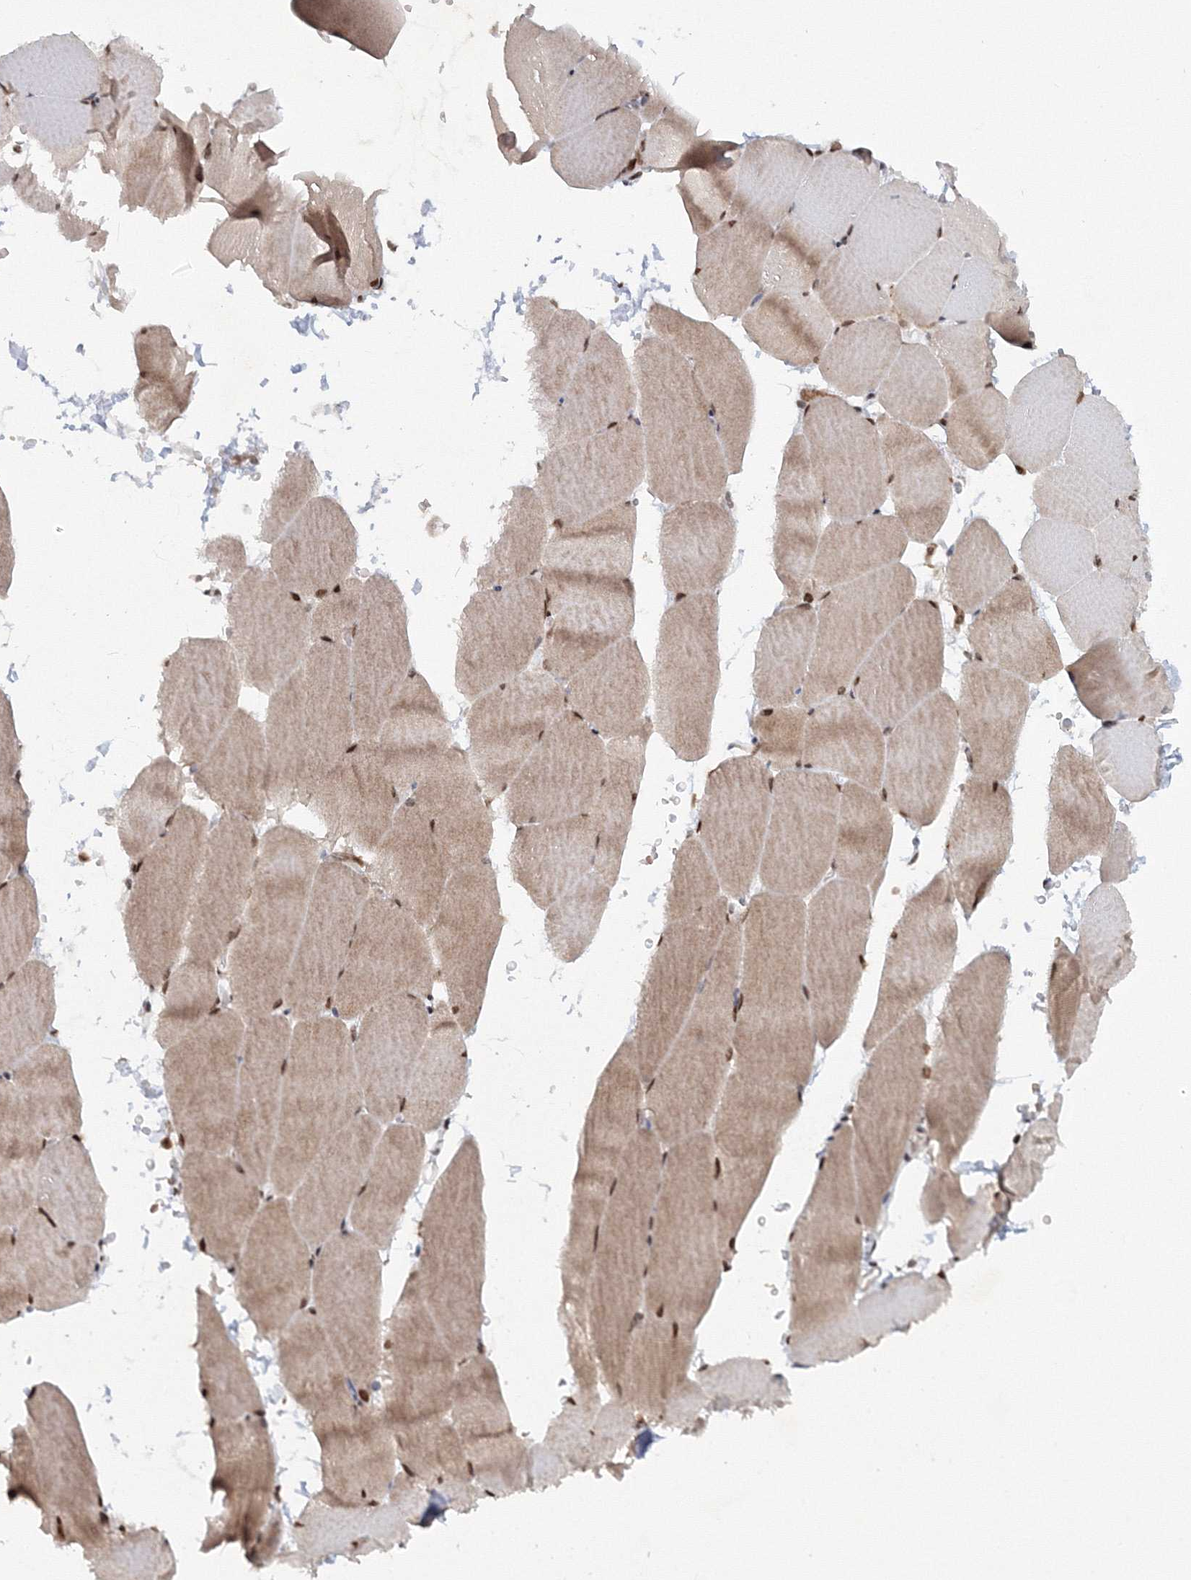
{"staining": {"intensity": "moderate", "quantity": ">75%", "location": "cytoplasmic/membranous,nuclear"}, "tissue": "skeletal muscle", "cell_type": "Myocytes", "image_type": "normal", "snomed": [{"axis": "morphology", "description": "Normal tissue, NOS"}, {"axis": "topography", "description": "Skeletal muscle"}, {"axis": "topography", "description": "Parathyroid gland"}], "caption": "Skeletal muscle stained for a protein (brown) exhibits moderate cytoplasmic/membranous,nuclear positive expression in about >75% of myocytes.", "gene": "C3orf33", "patient": {"sex": "female", "age": 37}}